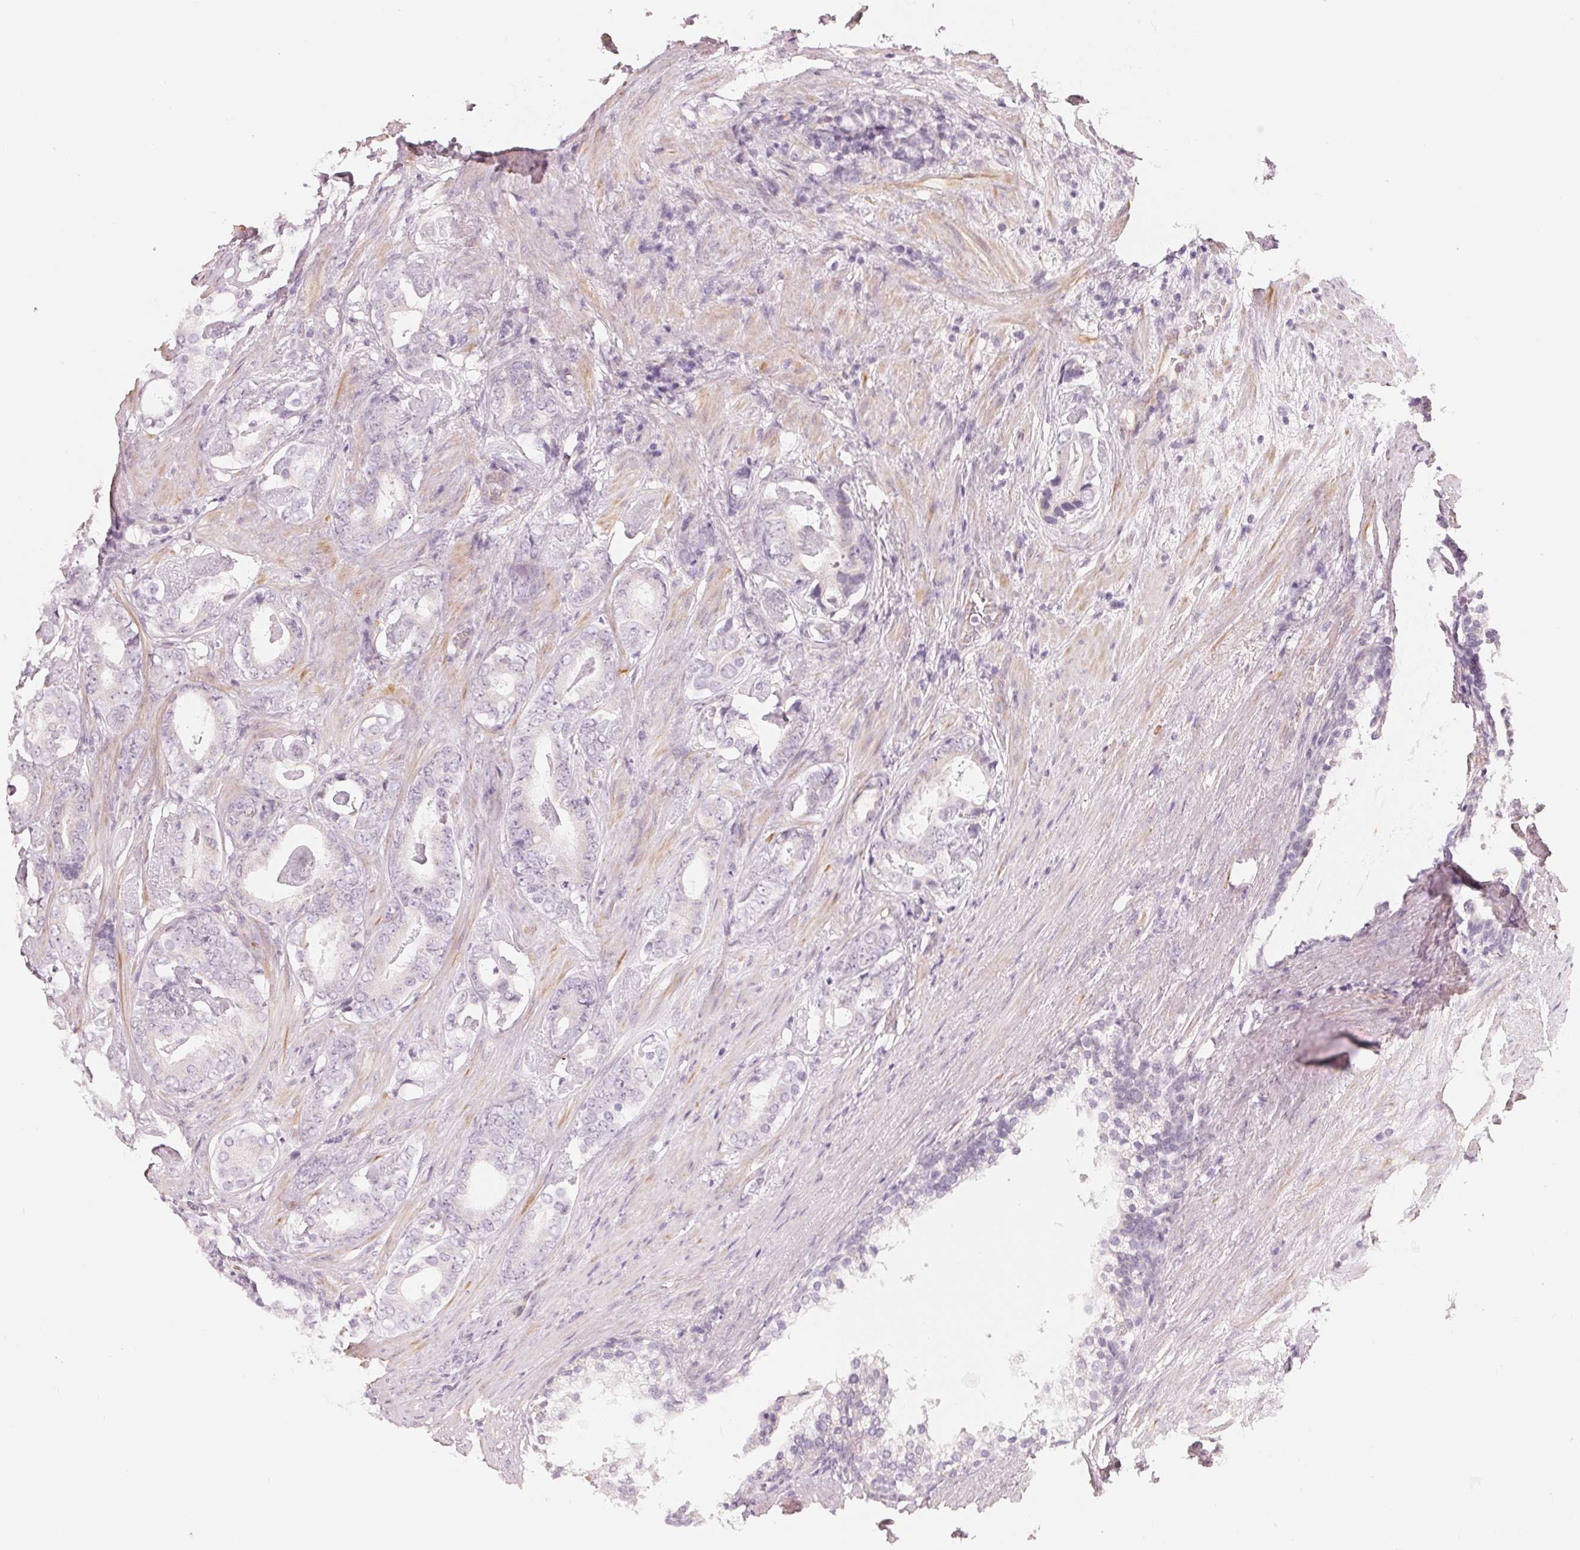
{"staining": {"intensity": "negative", "quantity": "none", "location": "none"}, "tissue": "prostate cancer", "cell_type": "Tumor cells", "image_type": "cancer", "snomed": [{"axis": "morphology", "description": "Adenocarcinoma, Low grade"}, {"axis": "topography", "description": "Prostate and seminal vesicle, NOS"}], "caption": "The histopathology image shows no staining of tumor cells in prostate cancer (low-grade adenocarcinoma). (IHC, brightfield microscopy, high magnification).", "gene": "CFHR2", "patient": {"sex": "male", "age": 71}}